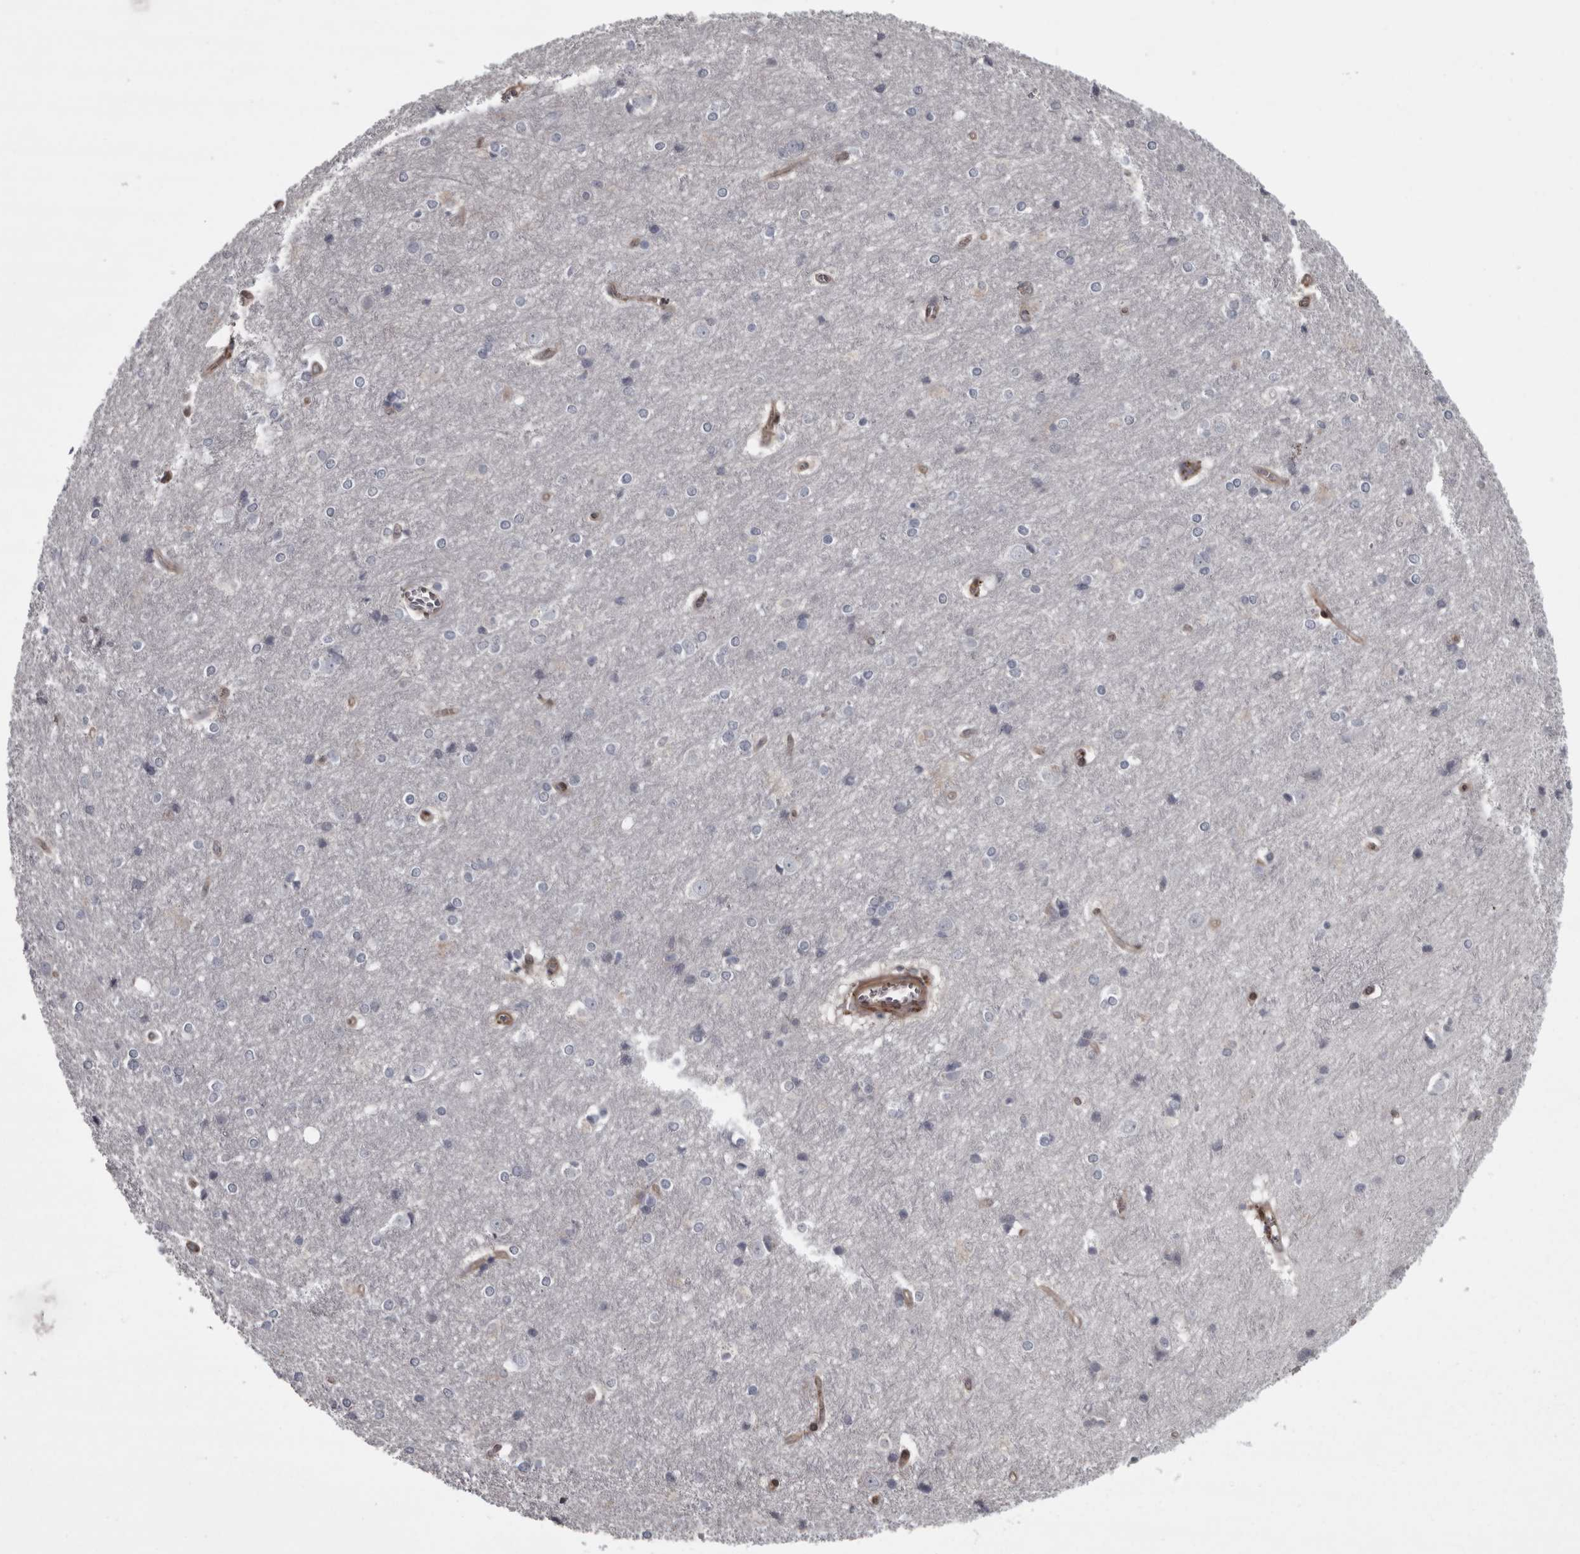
{"staining": {"intensity": "moderate", "quantity": "25%-75%", "location": "cytoplasmic/membranous"}, "tissue": "cerebral cortex", "cell_type": "Endothelial cells", "image_type": "normal", "snomed": [{"axis": "morphology", "description": "Normal tissue, NOS"}, {"axis": "topography", "description": "Cerebral cortex"}], "caption": "The photomicrograph displays staining of normal cerebral cortex, revealing moderate cytoplasmic/membranous protein expression (brown color) within endothelial cells. The staining was performed using DAB (3,3'-diaminobenzidine) to visualize the protein expression in brown, while the nuclei were stained in blue with hematoxylin (Magnification: 20x).", "gene": "RSU1", "patient": {"sex": "male", "age": 54}}